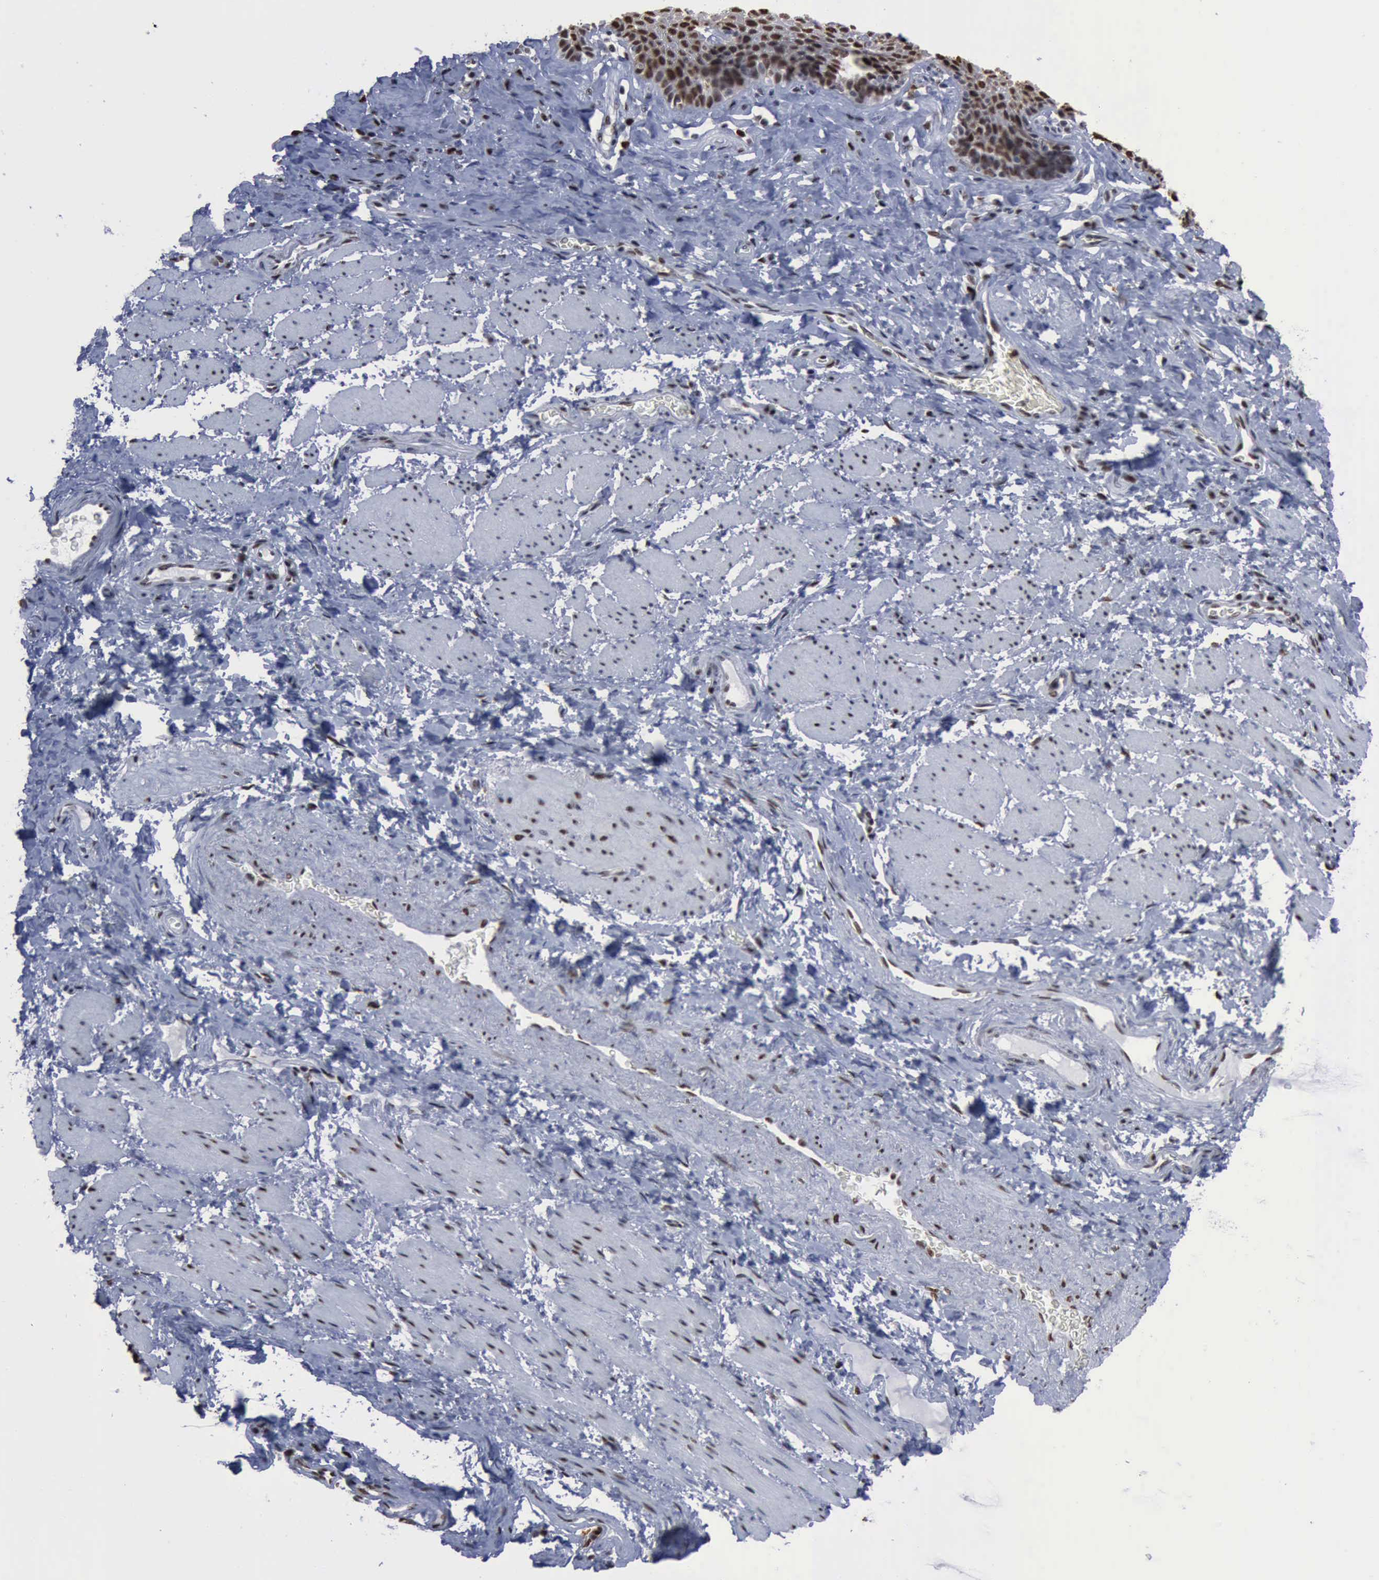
{"staining": {"intensity": "moderate", "quantity": "25%-75%", "location": "nuclear"}, "tissue": "esophagus", "cell_type": "Squamous epithelial cells", "image_type": "normal", "snomed": [{"axis": "morphology", "description": "Normal tissue, NOS"}, {"axis": "topography", "description": "Esophagus"}], "caption": "An IHC image of benign tissue is shown. Protein staining in brown labels moderate nuclear positivity in esophagus within squamous epithelial cells.", "gene": "PCNA", "patient": {"sex": "female", "age": 61}}